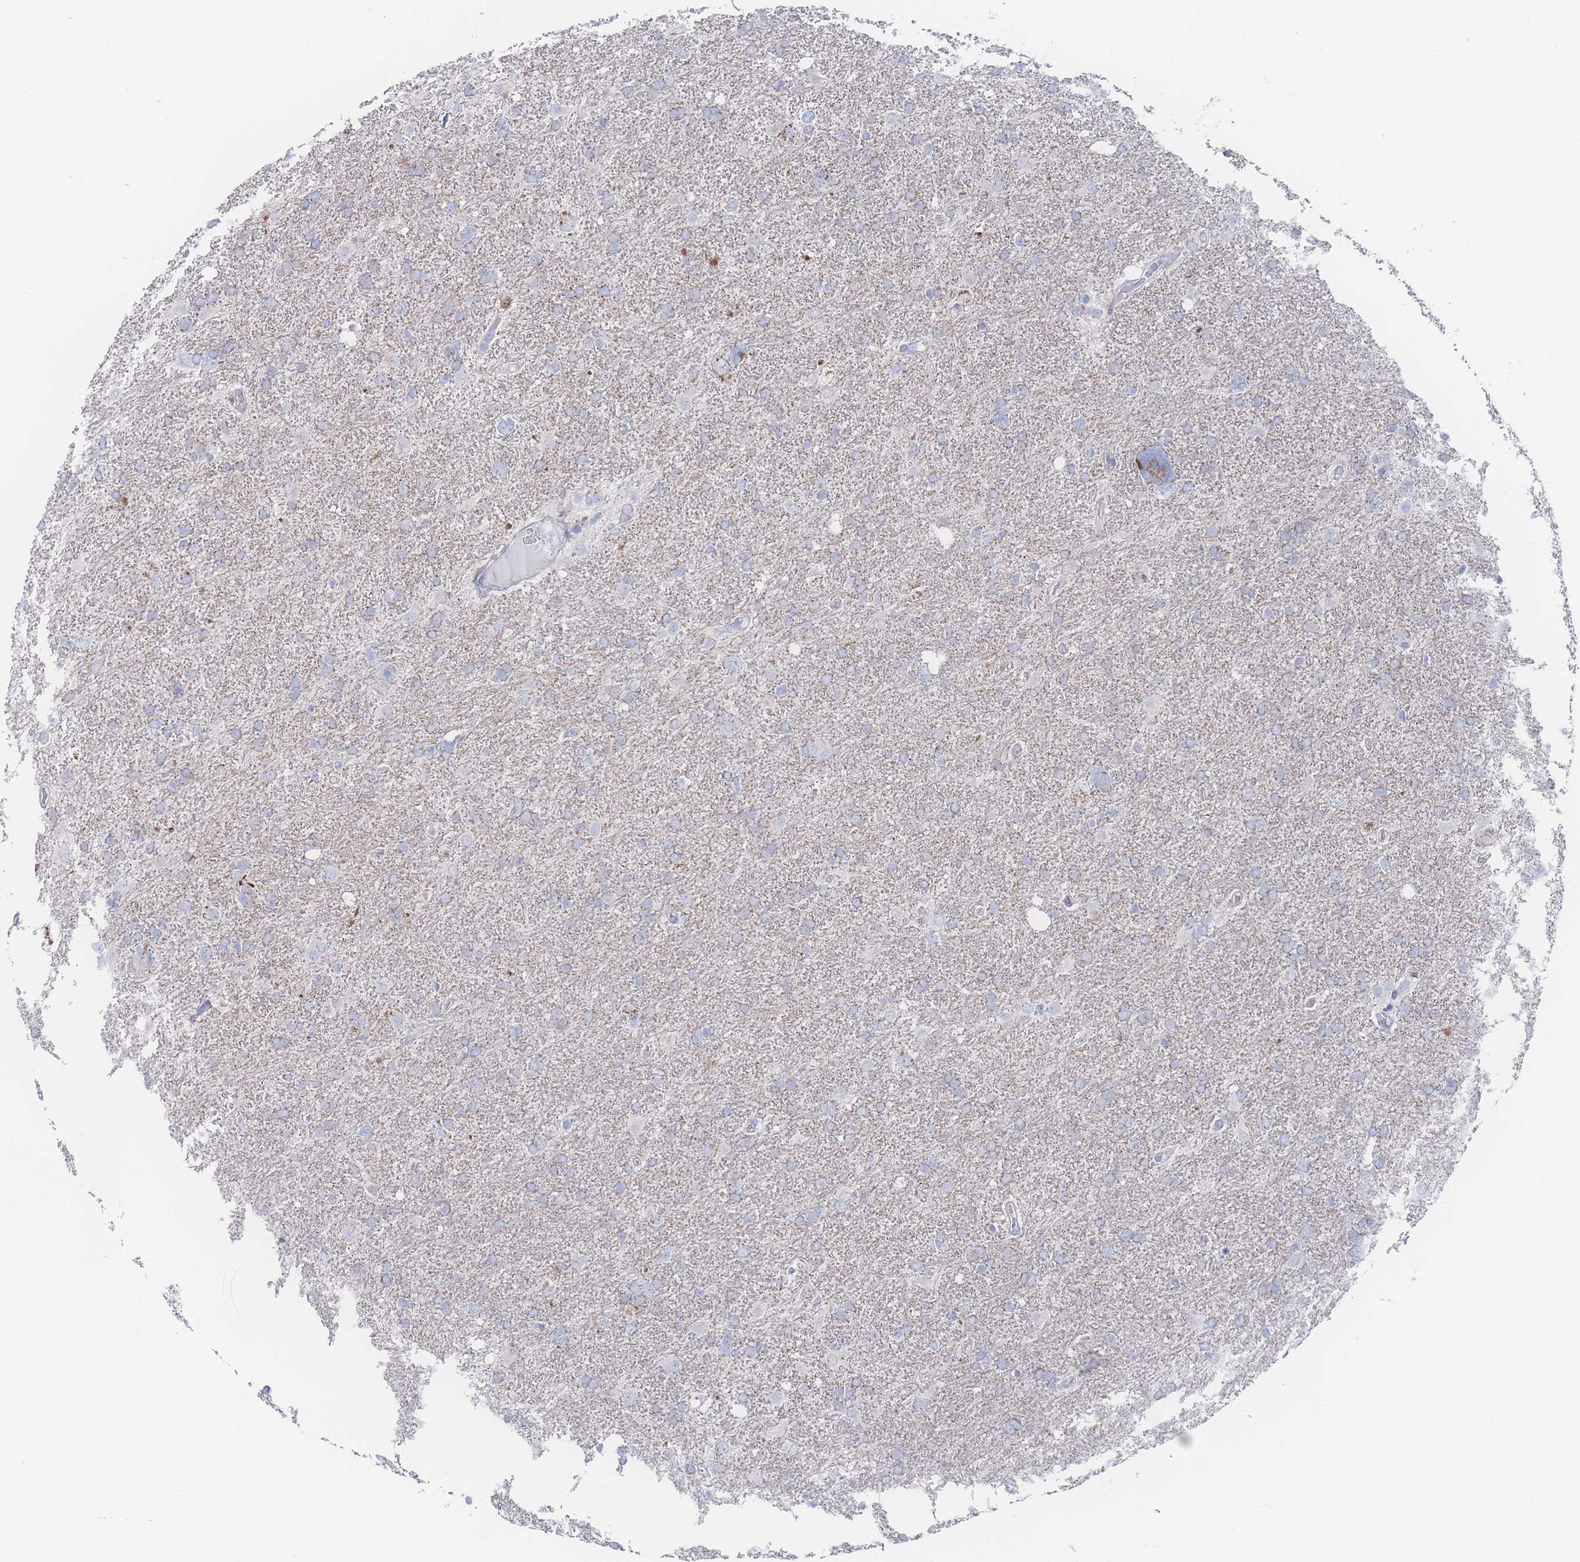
{"staining": {"intensity": "negative", "quantity": "none", "location": "none"}, "tissue": "glioma", "cell_type": "Tumor cells", "image_type": "cancer", "snomed": [{"axis": "morphology", "description": "Glioma, malignant, High grade"}, {"axis": "topography", "description": "Brain"}], "caption": "The photomicrograph demonstrates no significant positivity in tumor cells of malignant glioma (high-grade).", "gene": "SNPH", "patient": {"sex": "male", "age": 61}}